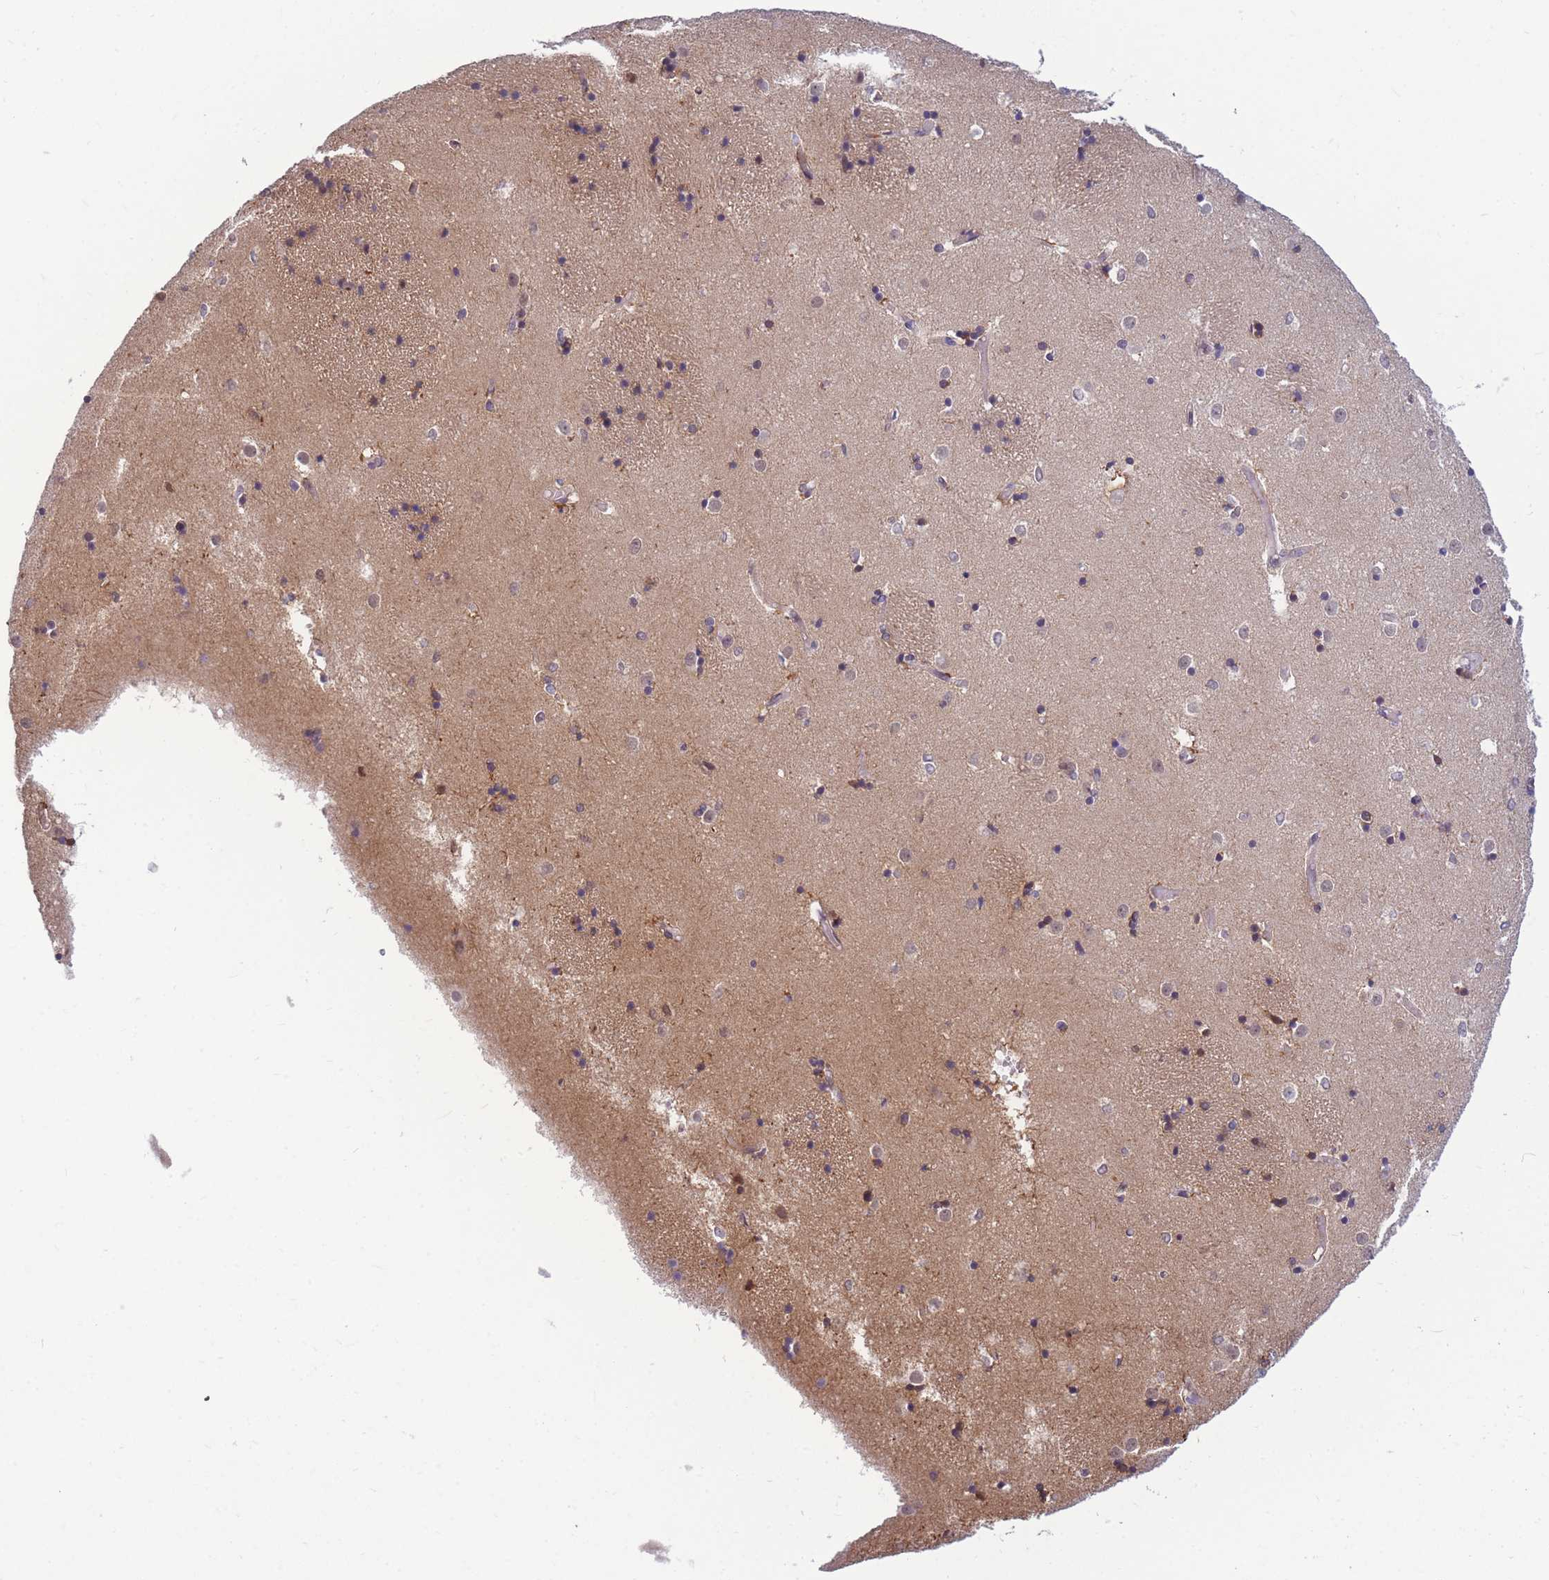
{"staining": {"intensity": "weak", "quantity": "25%-75%", "location": "cytoplasmic/membranous"}, "tissue": "caudate", "cell_type": "Glial cells", "image_type": "normal", "snomed": [{"axis": "morphology", "description": "Normal tissue, NOS"}, {"axis": "topography", "description": "Lateral ventricle wall"}], "caption": "Immunohistochemical staining of normal human caudate exhibits 25%-75% levels of weak cytoplasmic/membranous protein positivity in about 25%-75% of glial cells. (Brightfield microscopy of DAB IHC at high magnification).", "gene": "CRACD", "patient": {"sex": "female", "age": 52}}